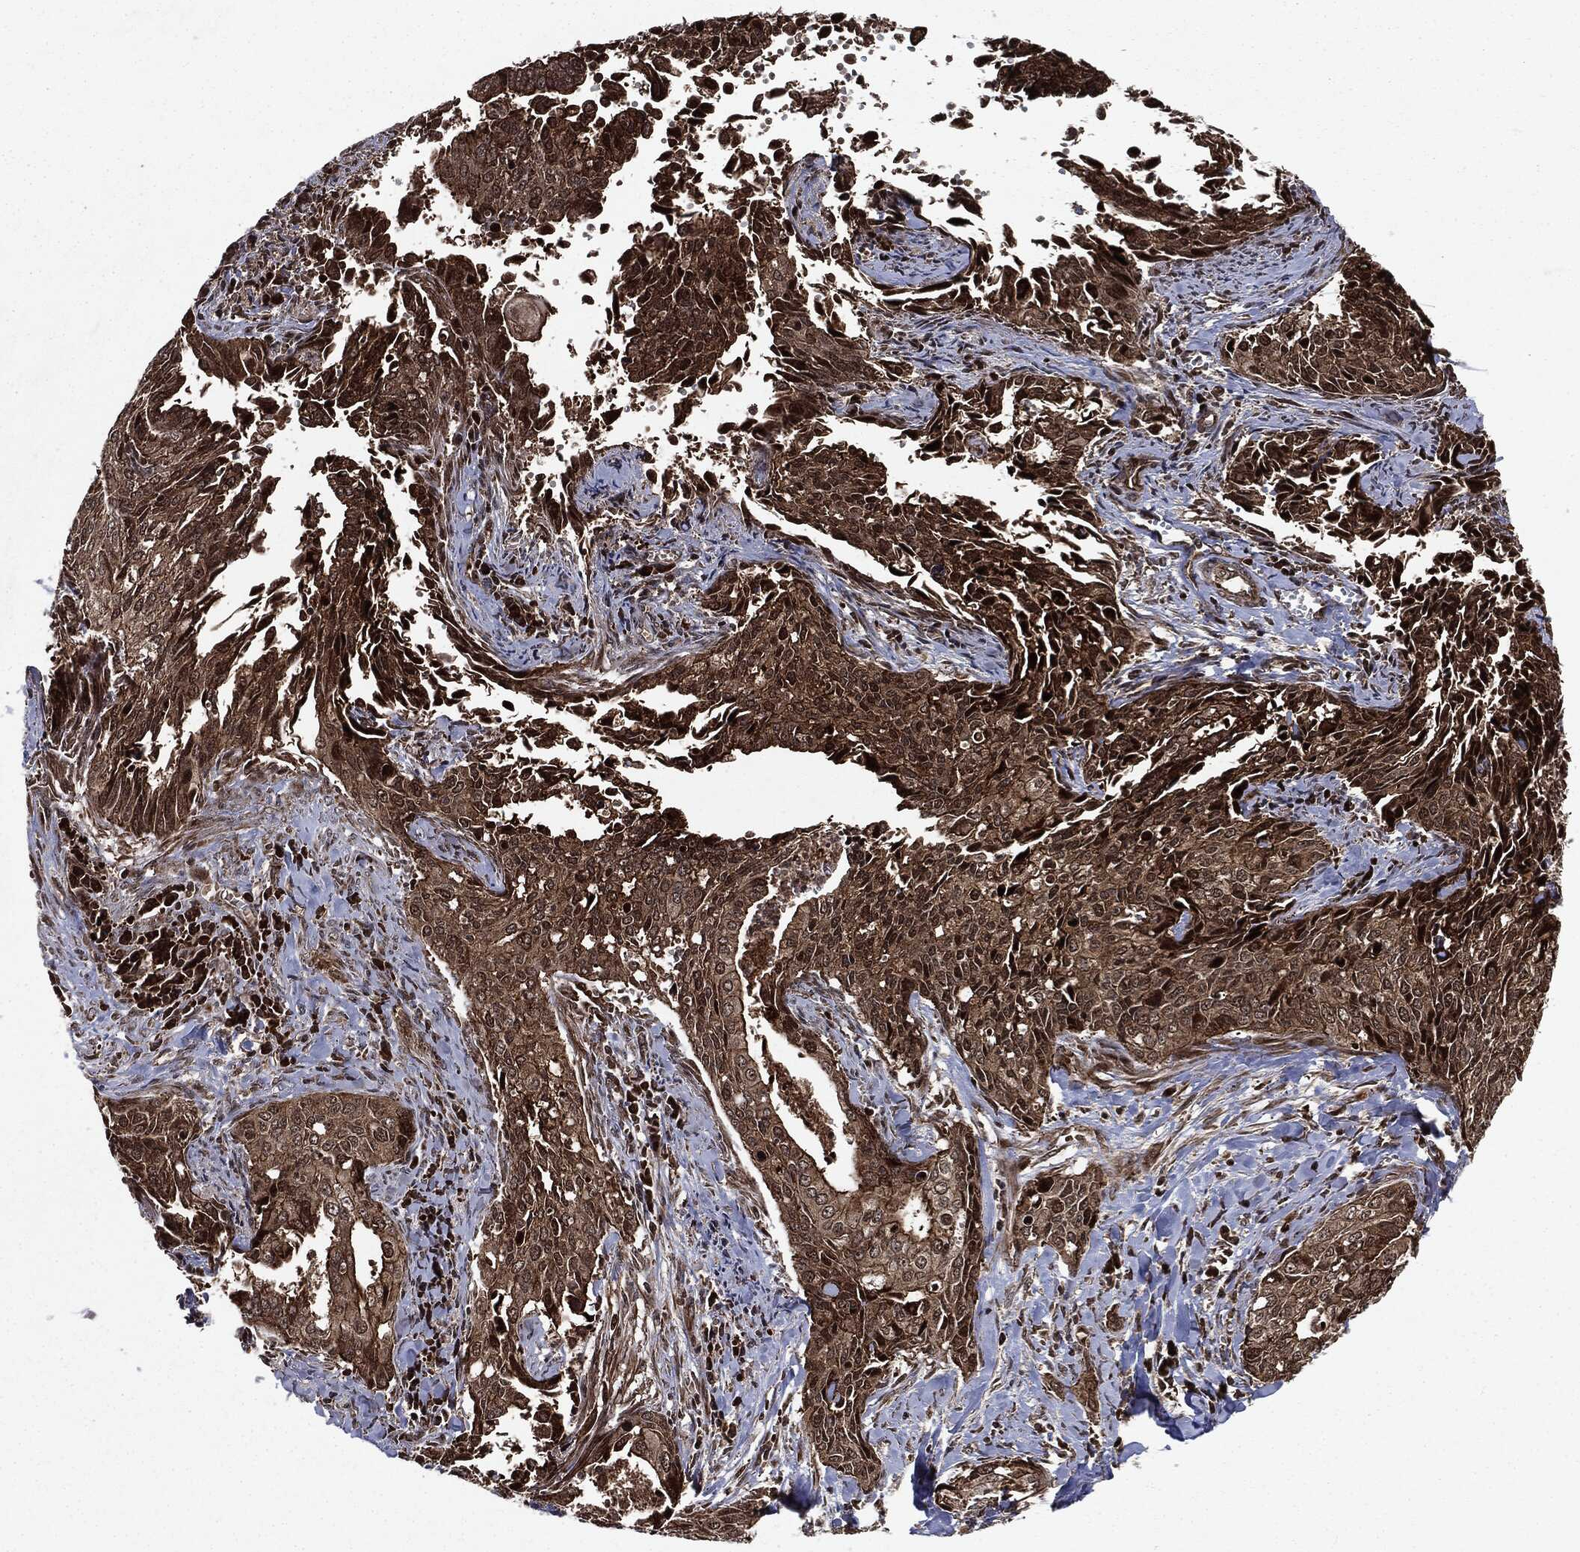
{"staining": {"intensity": "strong", "quantity": ">75%", "location": "cytoplasmic/membranous,nuclear"}, "tissue": "cervical cancer", "cell_type": "Tumor cells", "image_type": "cancer", "snomed": [{"axis": "morphology", "description": "Squamous cell carcinoma, NOS"}, {"axis": "topography", "description": "Cervix"}], "caption": "A brown stain shows strong cytoplasmic/membranous and nuclear staining of a protein in squamous cell carcinoma (cervical) tumor cells.", "gene": "CARD6", "patient": {"sex": "female", "age": 29}}